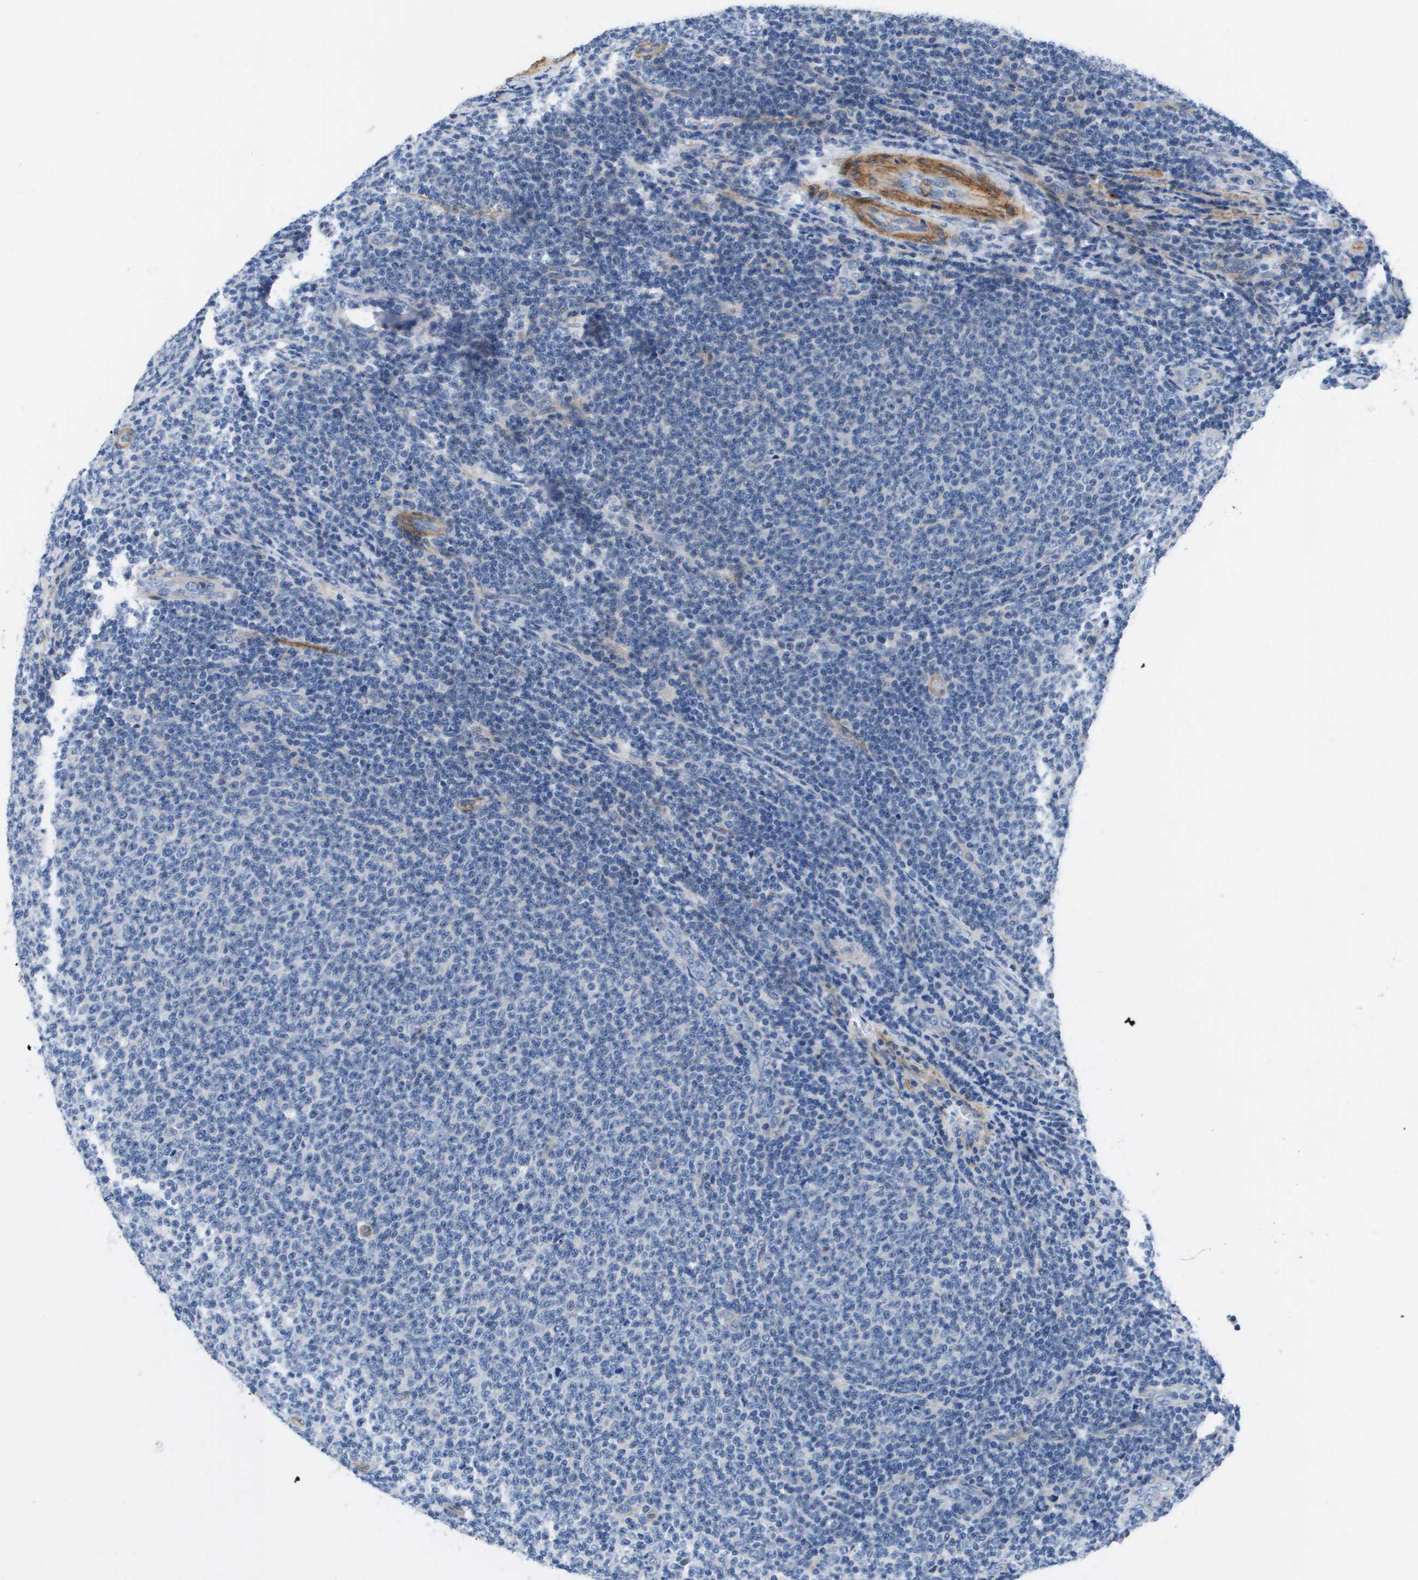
{"staining": {"intensity": "negative", "quantity": "none", "location": "none"}, "tissue": "lymphoma", "cell_type": "Tumor cells", "image_type": "cancer", "snomed": [{"axis": "morphology", "description": "Malignant lymphoma, non-Hodgkin's type, Low grade"}, {"axis": "topography", "description": "Lymph node"}], "caption": "Lymphoma was stained to show a protein in brown. There is no significant staining in tumor cells.", "gene": "LPP", "patient": {"sex": "male", "age": 66}}